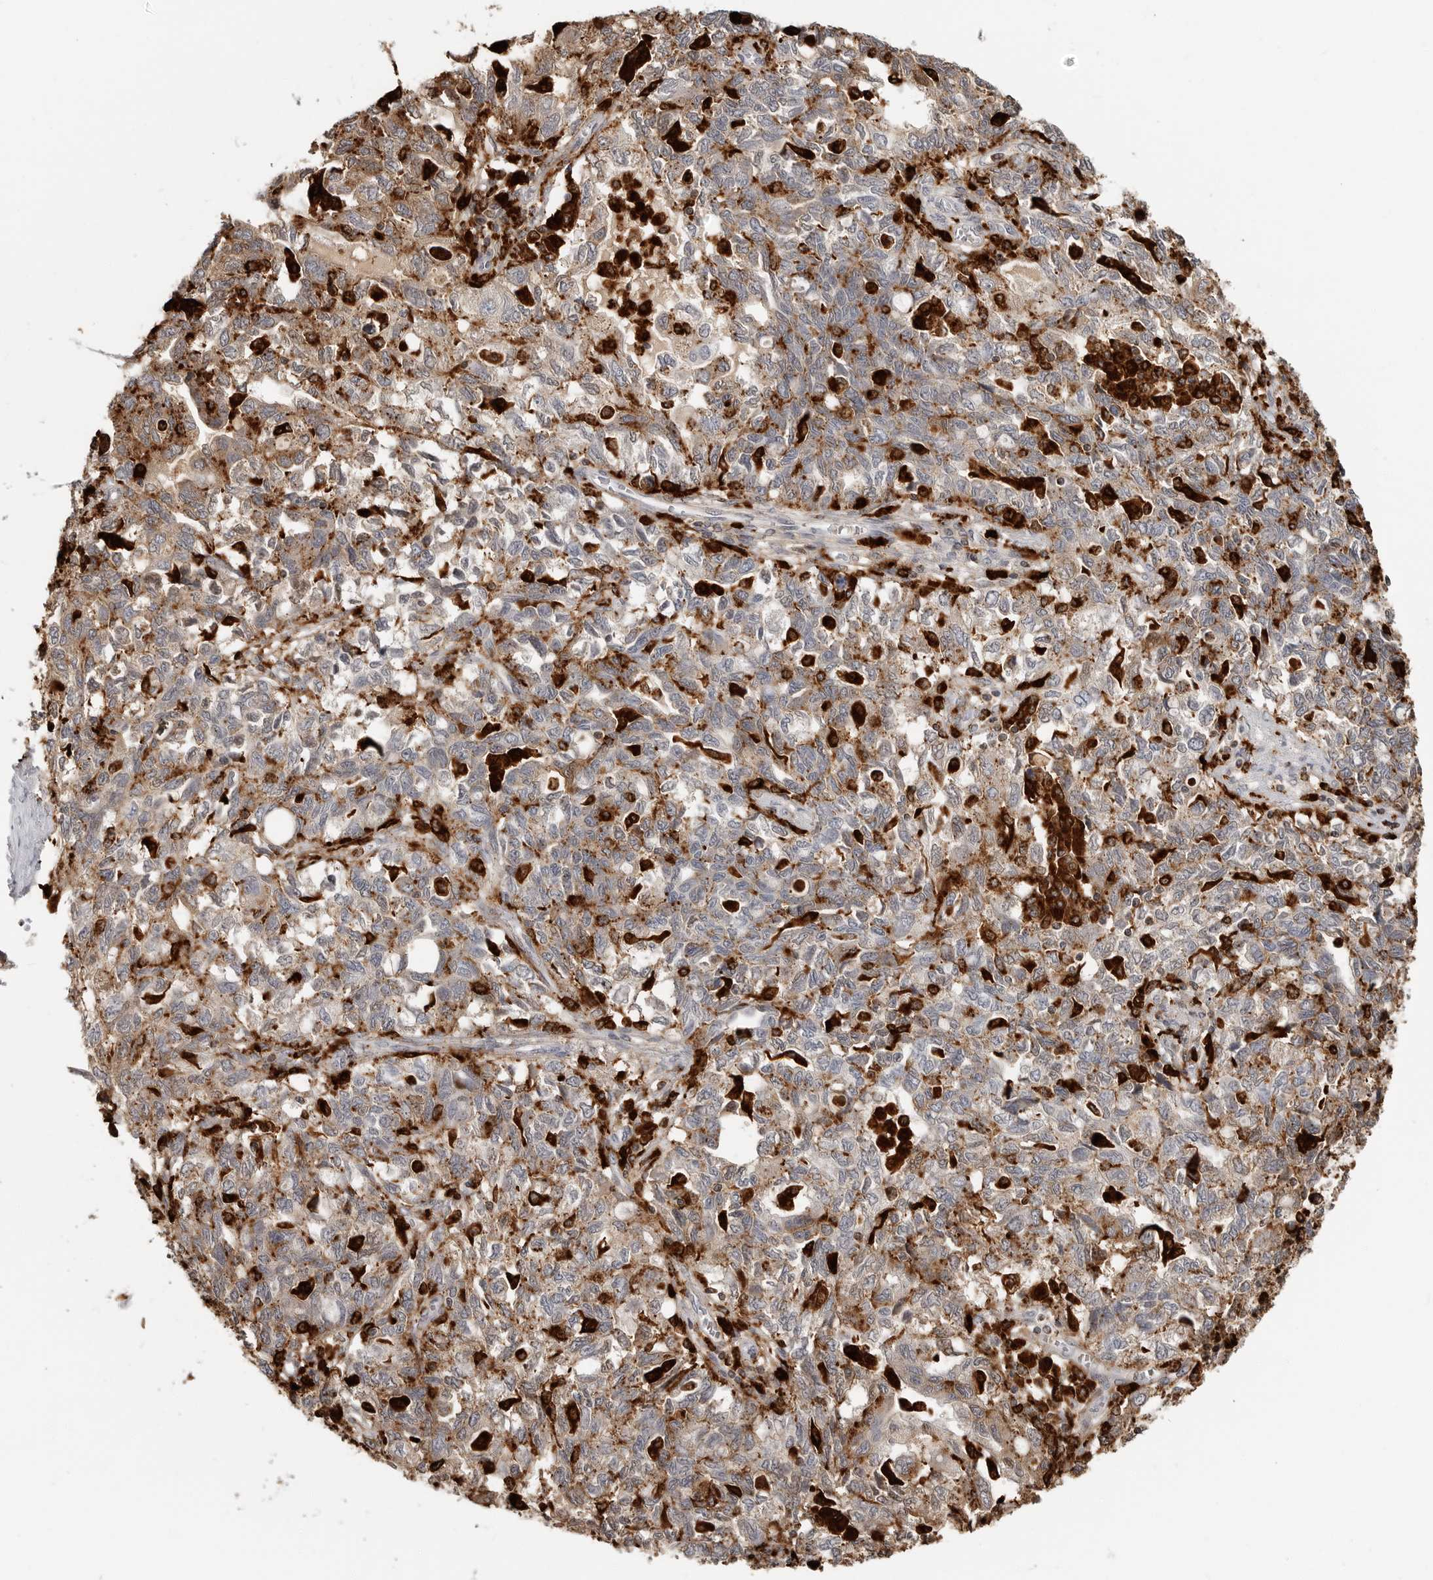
{"staining": {"intensity": "moderate", "quantity": "25%-75%", "location": "cytoplasmic/membranous"}, "tissue": "ovarian cancer", "cell_type": "Tumor cells", "image_type": "cancer", "snomed": [{"axis": "morphology", "description": "Carcinoma, NOS"}, {"axis": "morphology", "description": "Cystadenocarcinoma, serous, NOS"}, {"axis": "topography", "description": "Ovary"}], "caption": "Human ovarian cancer (serous cystadenocarcinoma) stained with a brown dye displays moderate cytoplasmic/membranous positive positivity in about 25%-75% of tumor cells.", "gene": "IFI30", "patient": {"sex": "female", "age": 69}}